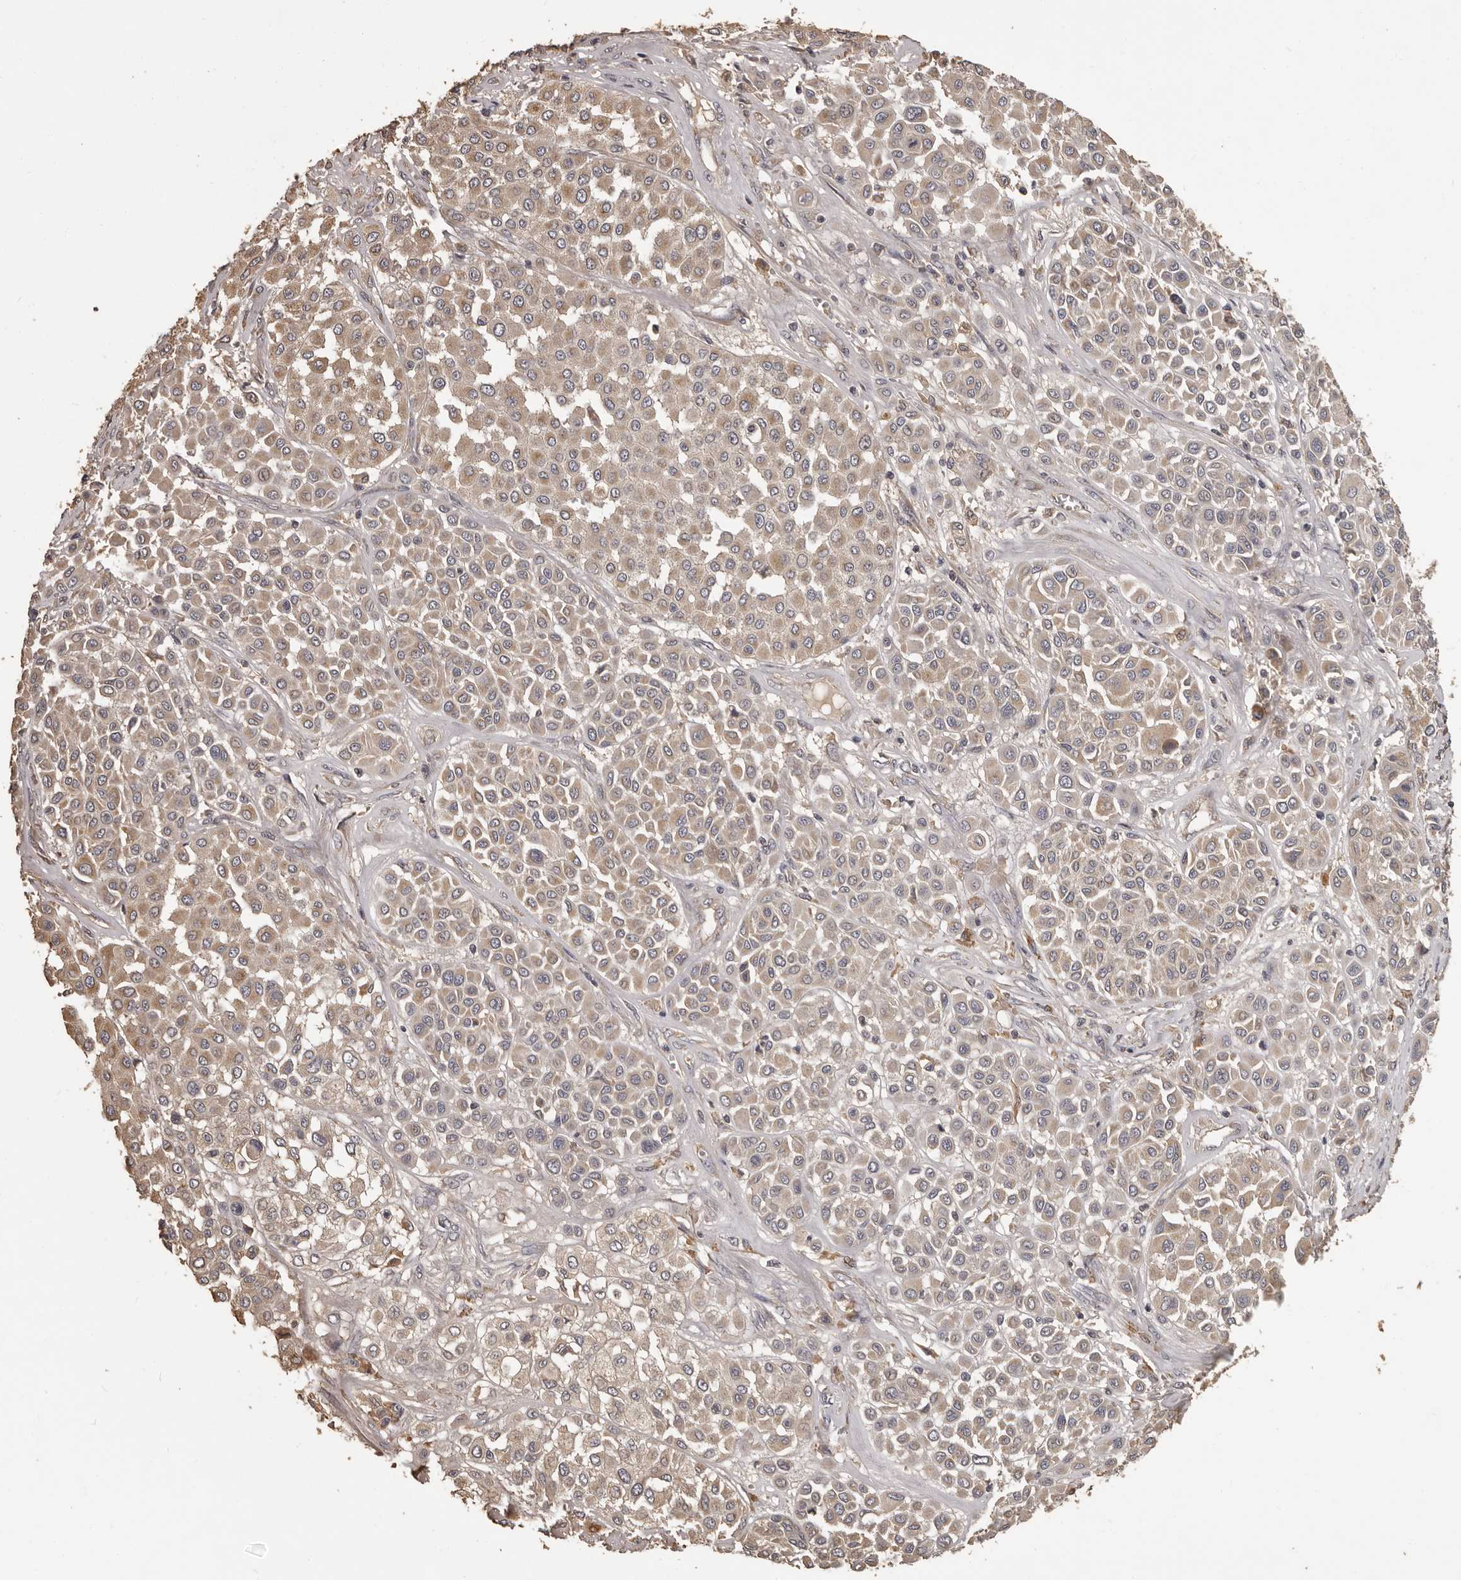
{"staining": {"intensity": "weak", "quantity": ">75%", "location": "cytoplasmic/membranous"}, "tissue": "melanoma", "cell_type": "Tumor cells", "image_type": "cancer", "snomed": [{"axis": "morphology", "description": "Malignant melanoma, Metastatic site"}, {"axis": "topography", "description": "Soft tissue"}], "caption": "The histopathology image displays immunohistochemical staining of melanoma. There is weak cytoplasmic/membranous positivity is identified in approximately >75% of tumor cells. Nuclei are stained in blue.", "gene": "MGAT5", "patient": {"sex": "male", "age": 41}}